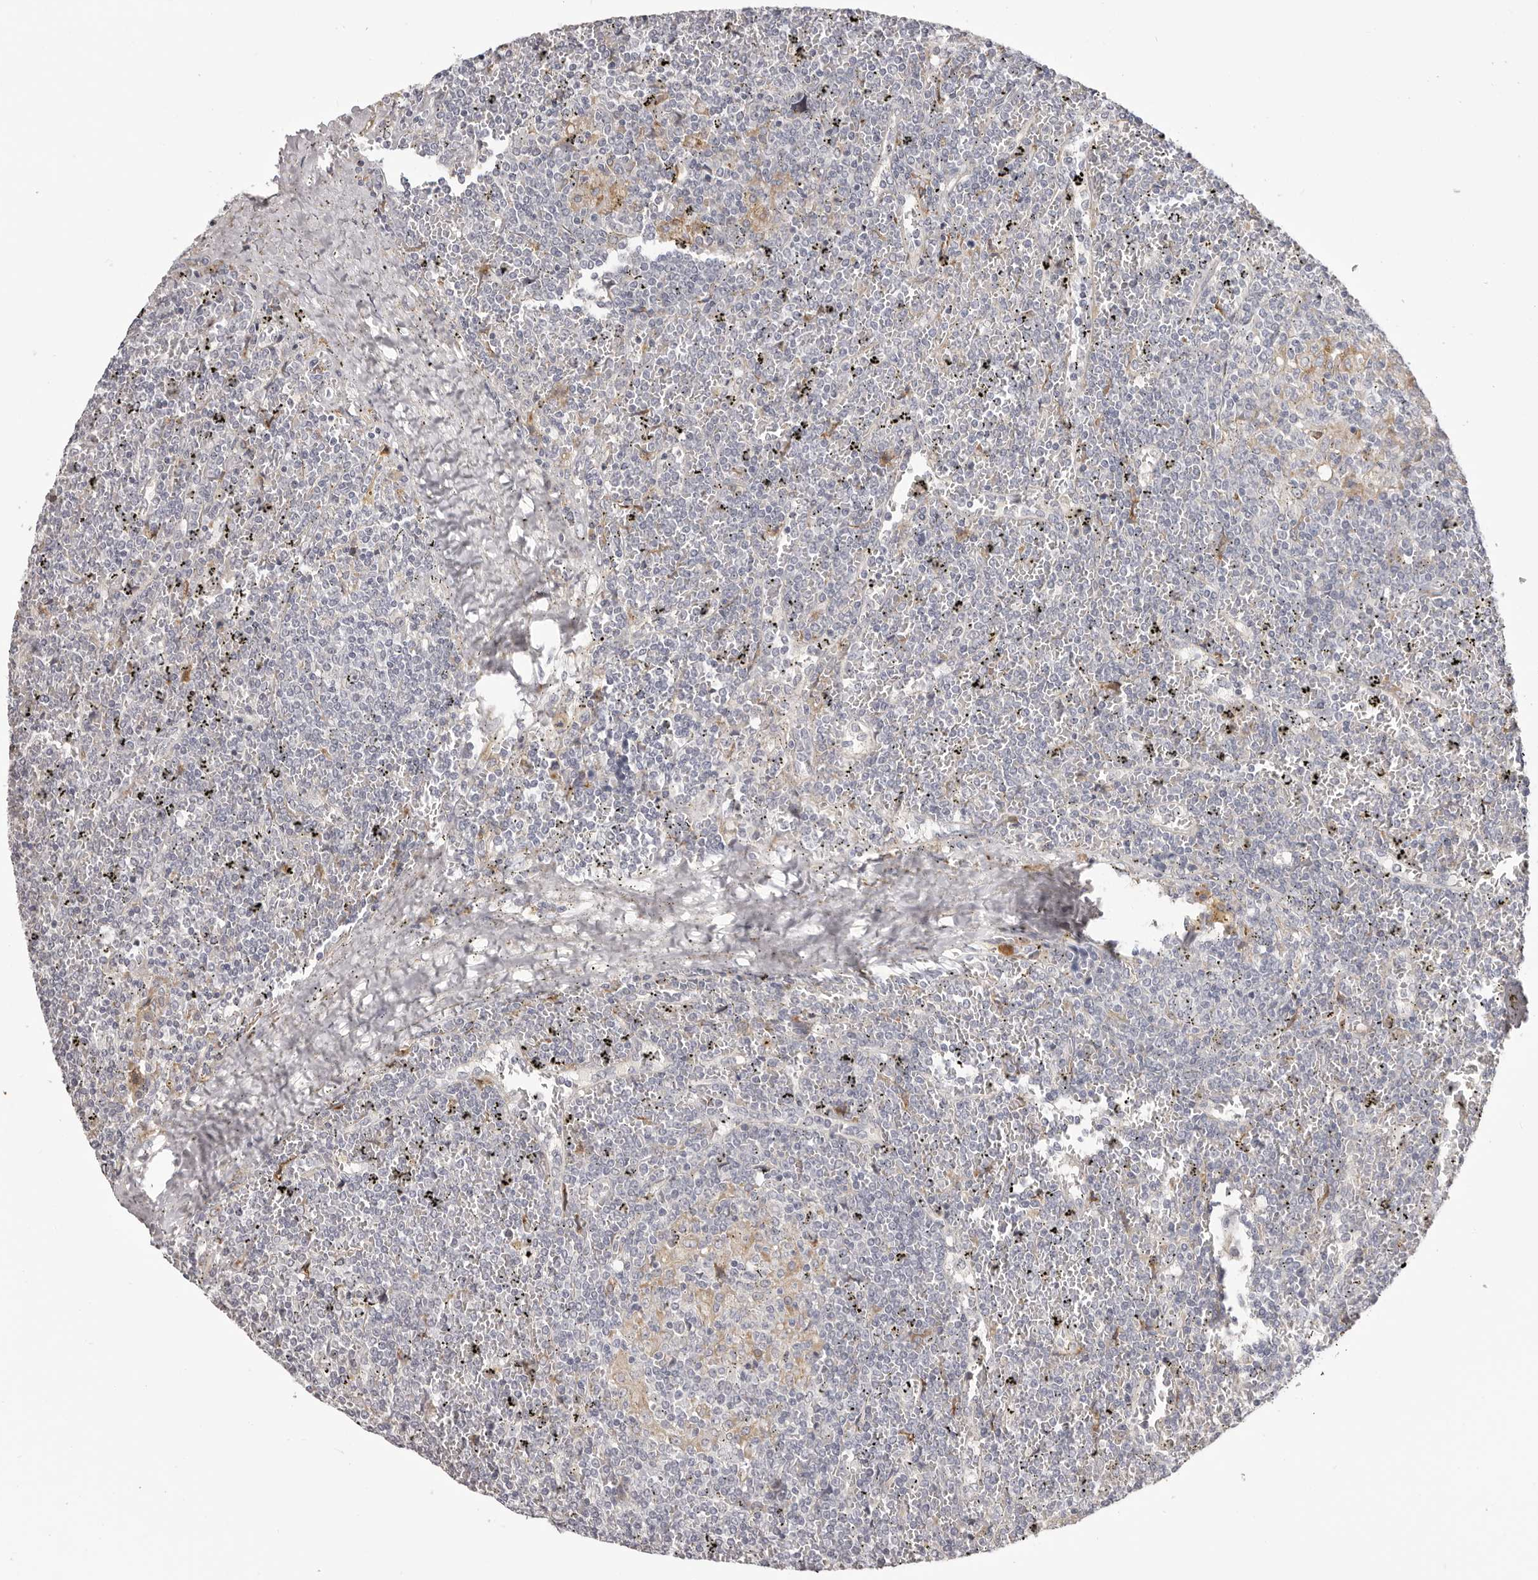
{"staining": {"intensity": "negative", "quantity": "none", "location": "none"}, "tissue": "lymphoma", "cell_type": "Tumor cells", "image_type": "cancer", "snomed": [{"axis": "morphology", "description": "Malignant lymphoma, non-Hodgkin's type, Low grade"}, {"axis": "topography", "description": "Spleen"}], "caption": "An IHC image of low-grade malignant lymphoma, non-Hodgkin's type is shown. There is no staining in tumor cells of low-grade malignant lymphoma, non-Hodgkin's type. Brightfield microscopy of immunohistochemistry (IHC) stained with DAB (brown) and hematoxylin (blue), captured at high magnification.", "gene": "OTUD3", "patient": {"sex": "female", "age": 19}}